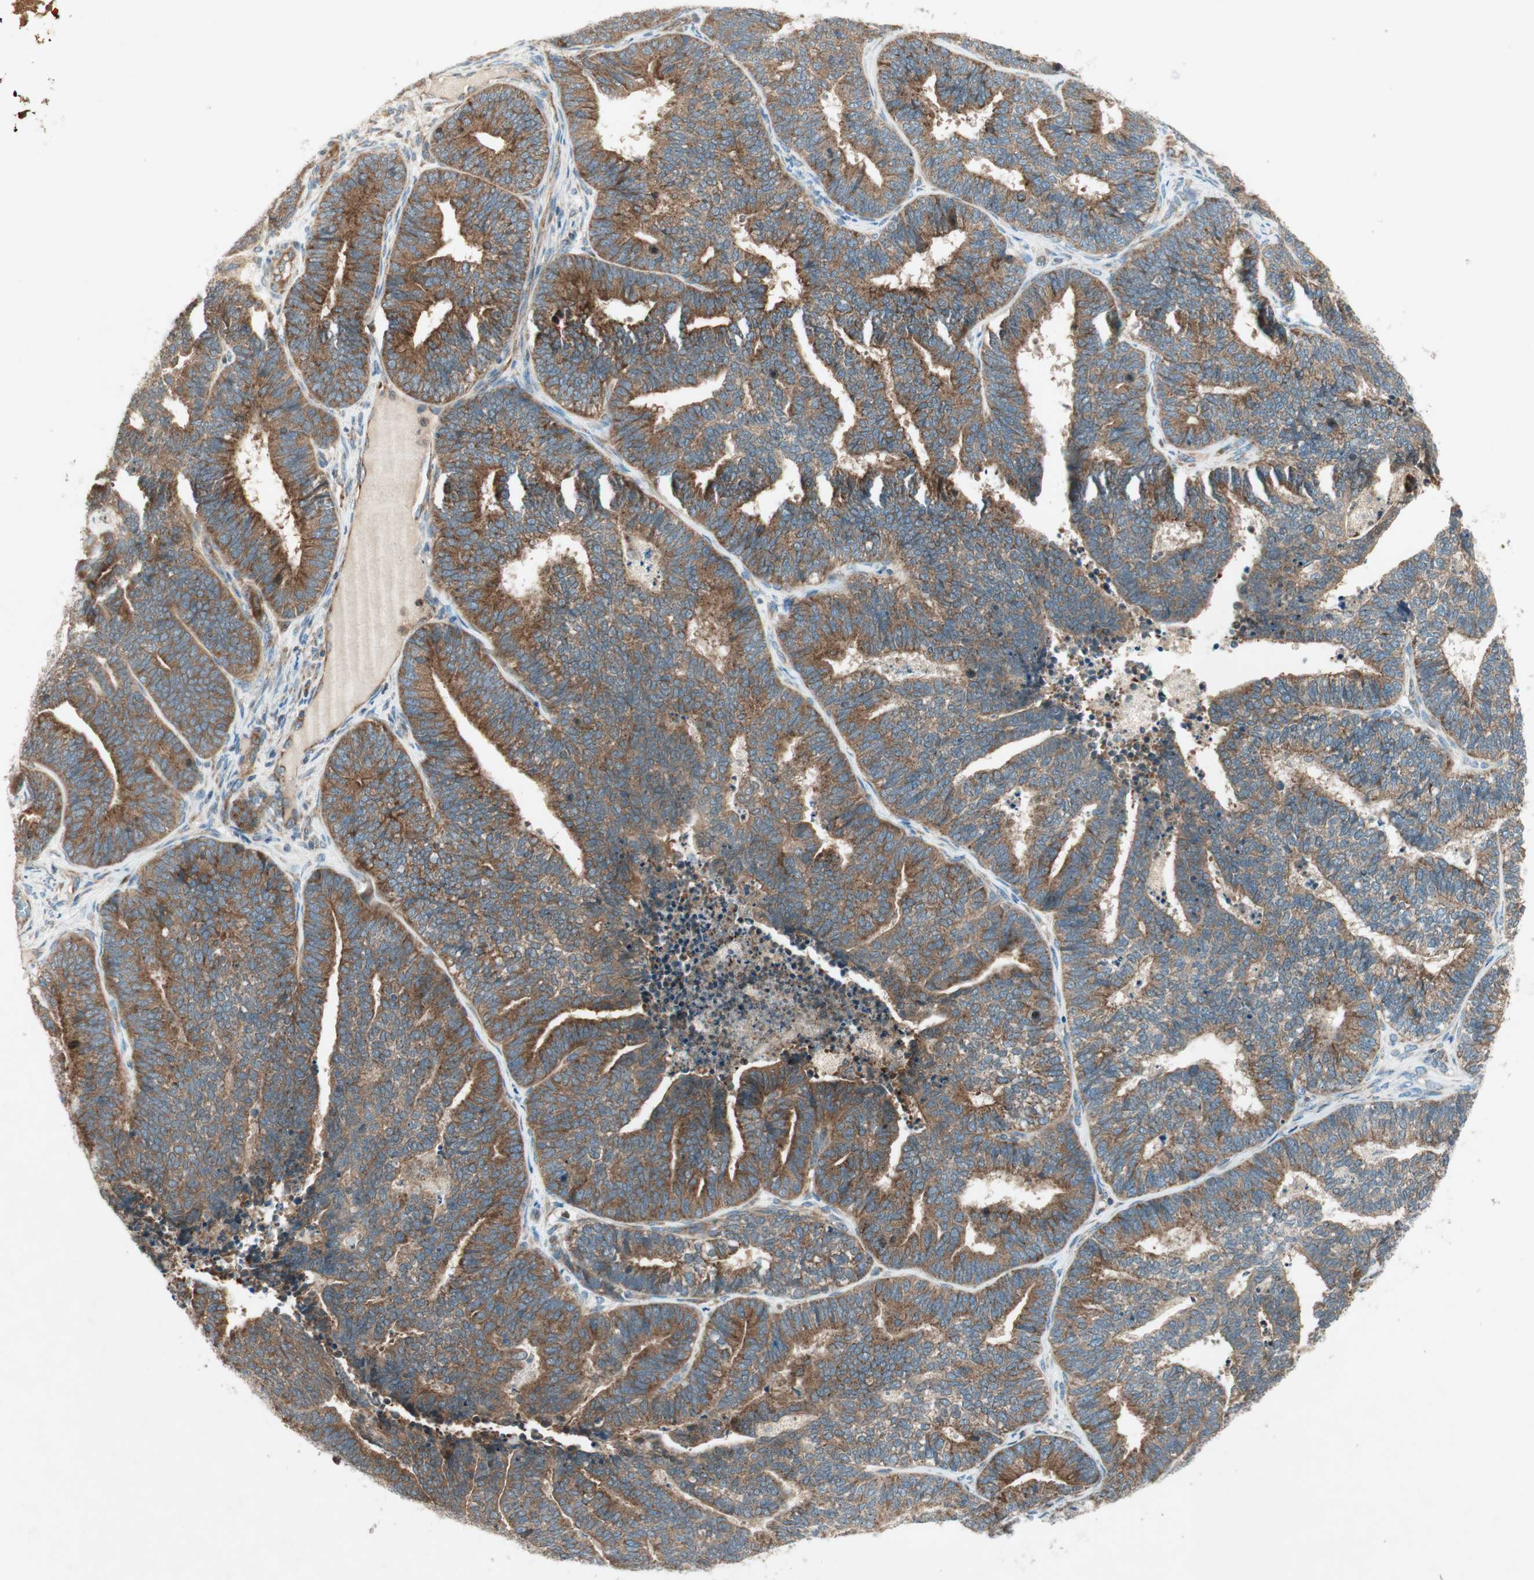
{"staining": {"intensity": "strong", "quantity": ">75%", "location": "cytoplasmic/membranous"}, "tissue": "endometrial cancer", "cell_type": "Tumor cells", "image_type": "cancer", "snomed": [{"axis": "morphology", "description": "Adenocarcinoma, NOS"}, {"axis": "topography", "description": "Endometrium"}], "caption": "Human endometrial adenocarcinoma stained with a protein marker demonstrates strong staining in tumor cells.", "gene": "CHADL", "patient": {"sex": "female", "age": 70}}